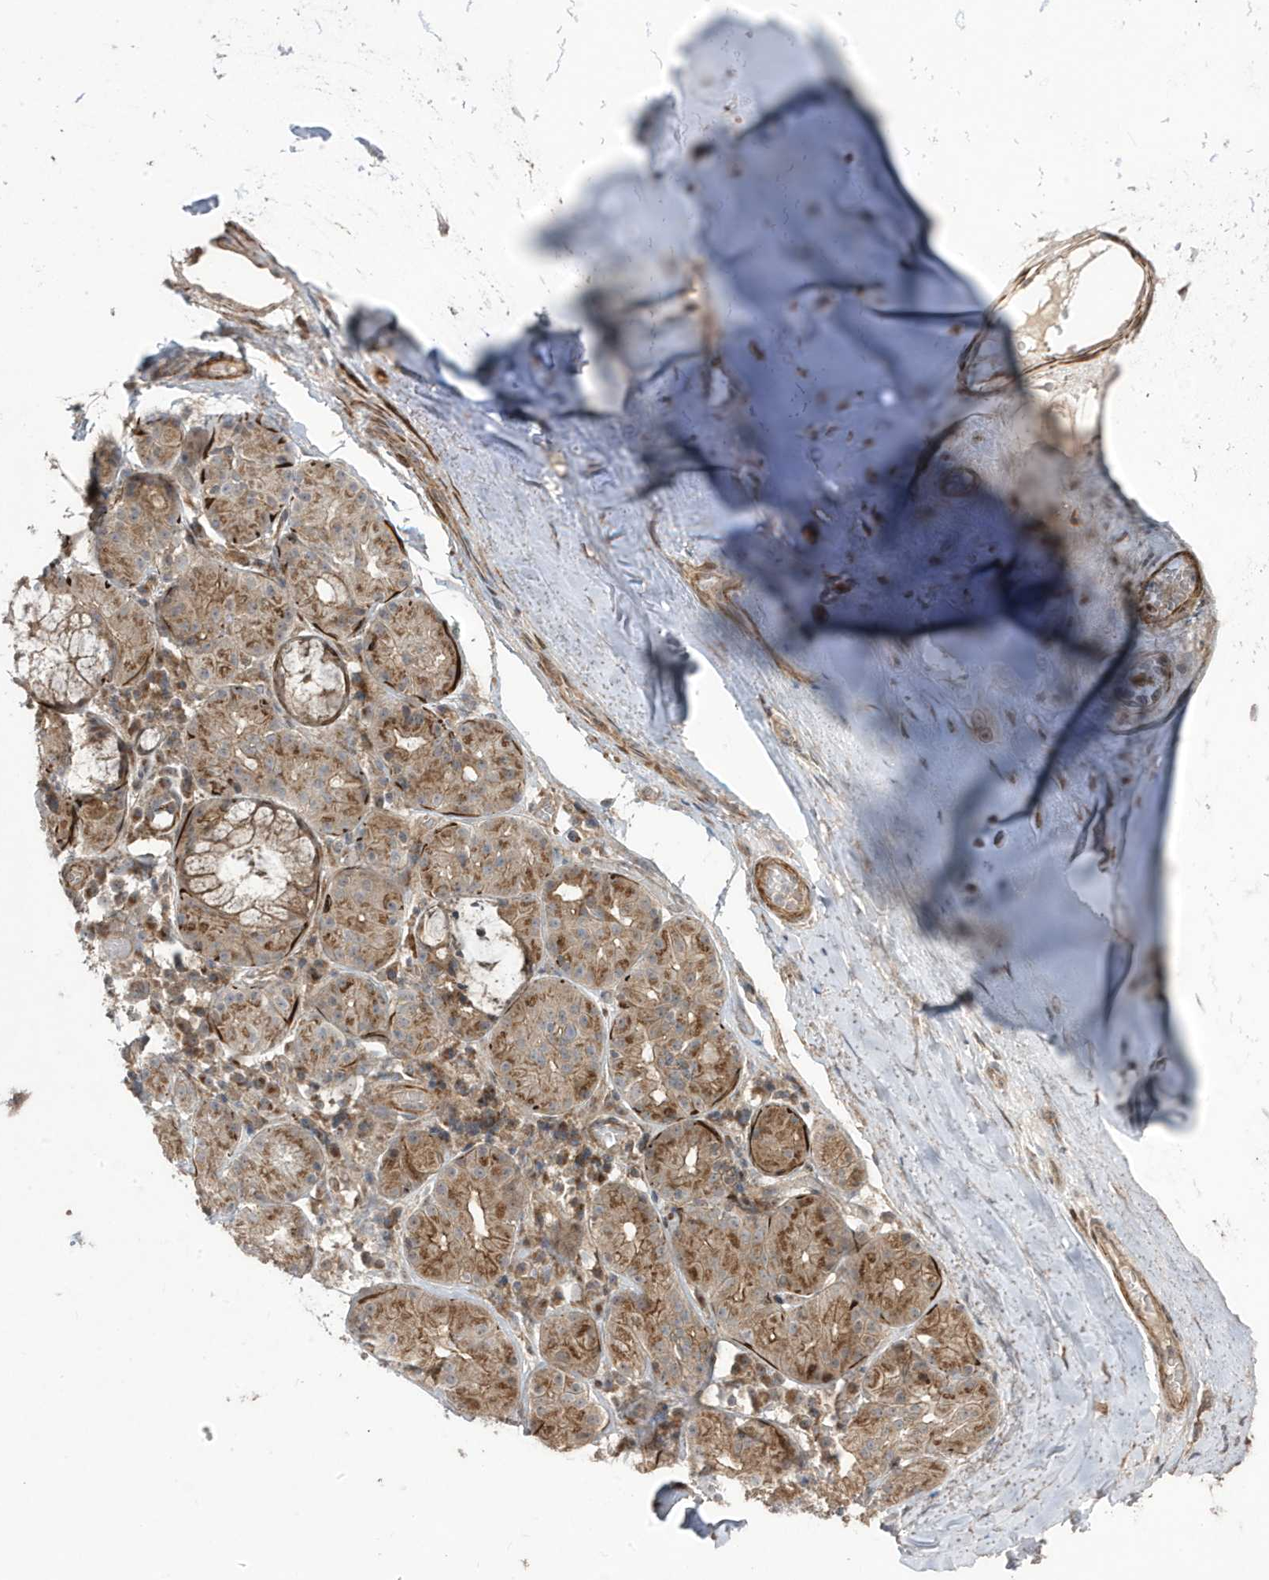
{"staining": {"intensity": "negative", "quantity": "none", "location": "none"}, "tissue": "adipose tissue", "cell_type": "Adipocytes", "image_type": "normal", "snomed": [{"axis": "morphology", "description": "Normal tissue, NOS"}, {"axis": "morphology", "description": "Basal cell carcinoma"}, {"axis": "topography", "description": "Cartilage tissue"}, {"axis": "topography", "description": "Nasopharynx"}, {"axis": "topography", "description": "Oral tissue"}], "caption": "Immunohistochemical staining of normal human adipose tissue shows no significant positivity in adipocytes.", "gene": "CETN3", "patient": {"sex": "female", "age": 77}}